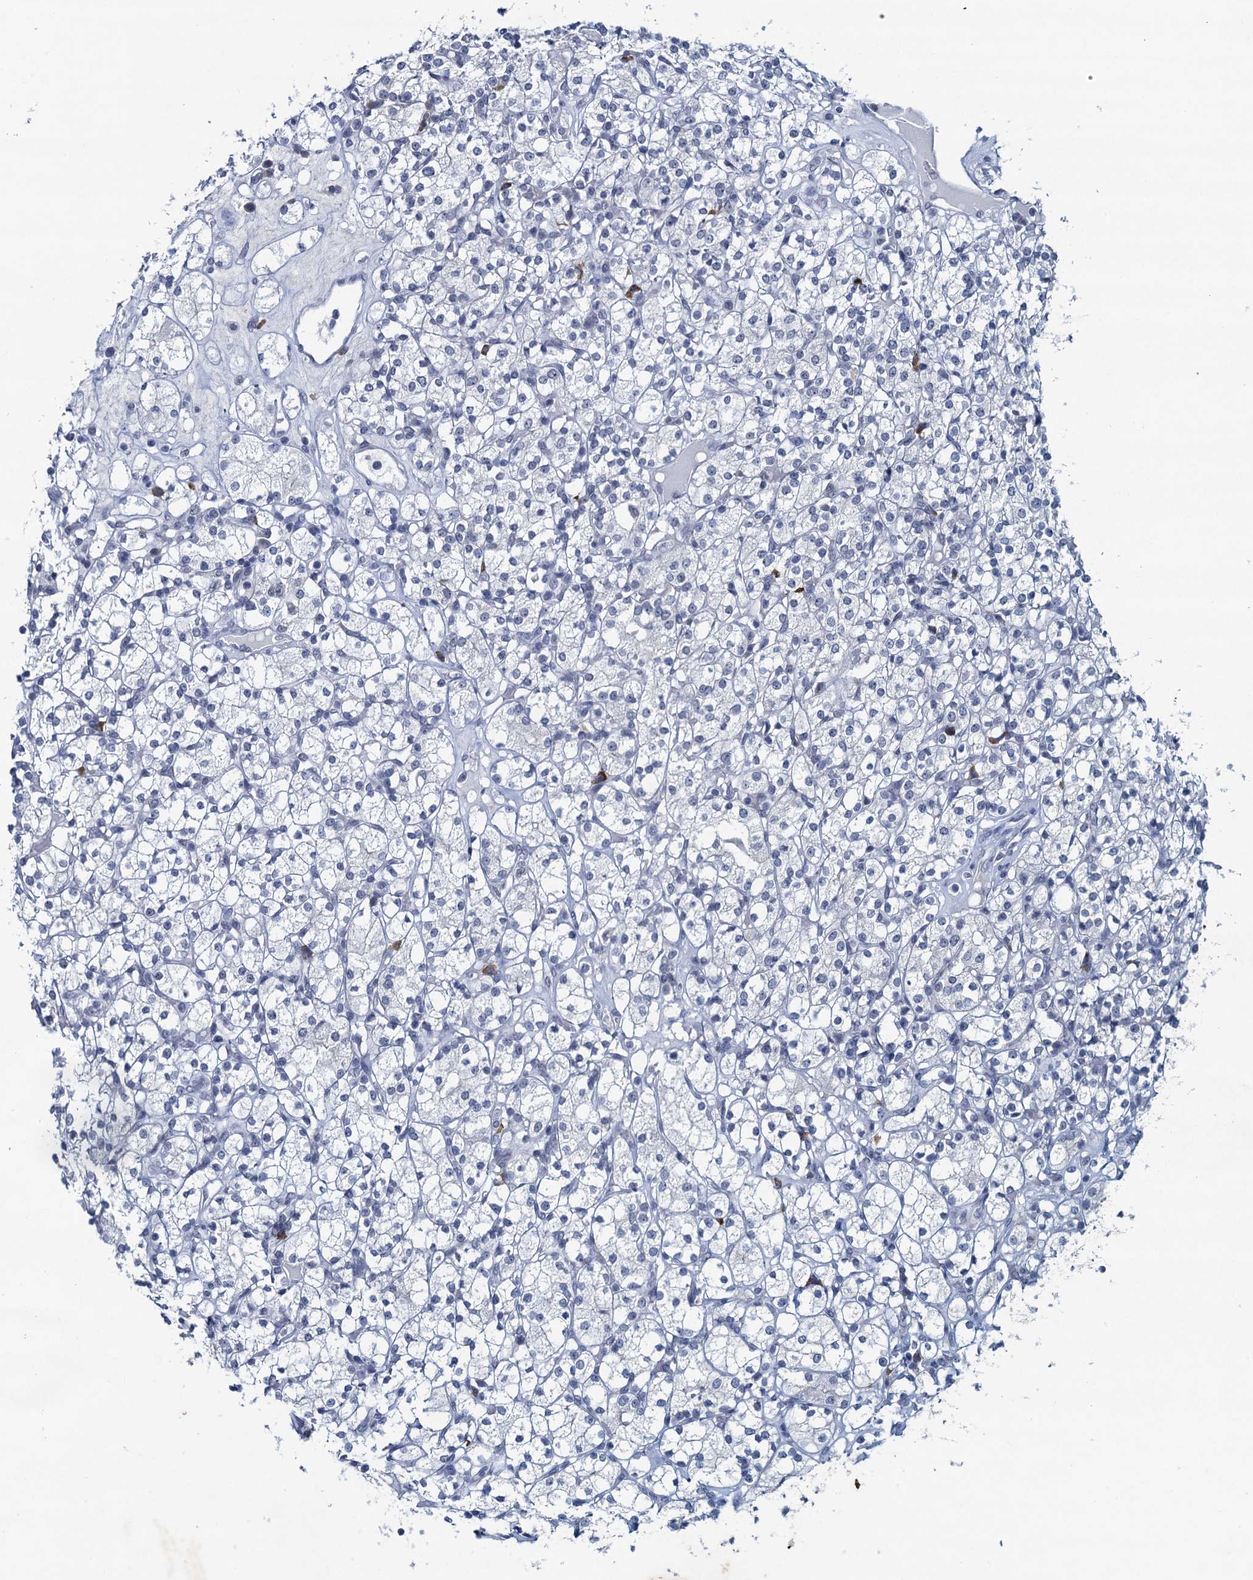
{"staining": {"intensity": "negative", "quantity": "none", "location": "none"}, "tissue": "renal cancer", "cell_type": "Tumor cells", "image_type": "cancer", "snomed": [{"axis": "morphology", "description": "Adenocarcinoma, NOS"}, {"axis": "topography", "description": "Kidney"}], "caption": "There is no significant expression in tumor cells of renal cancer (adenocarcinoma).", "gene": "HAPSTR1", "patient": {"sex": "male", "age": 77}}